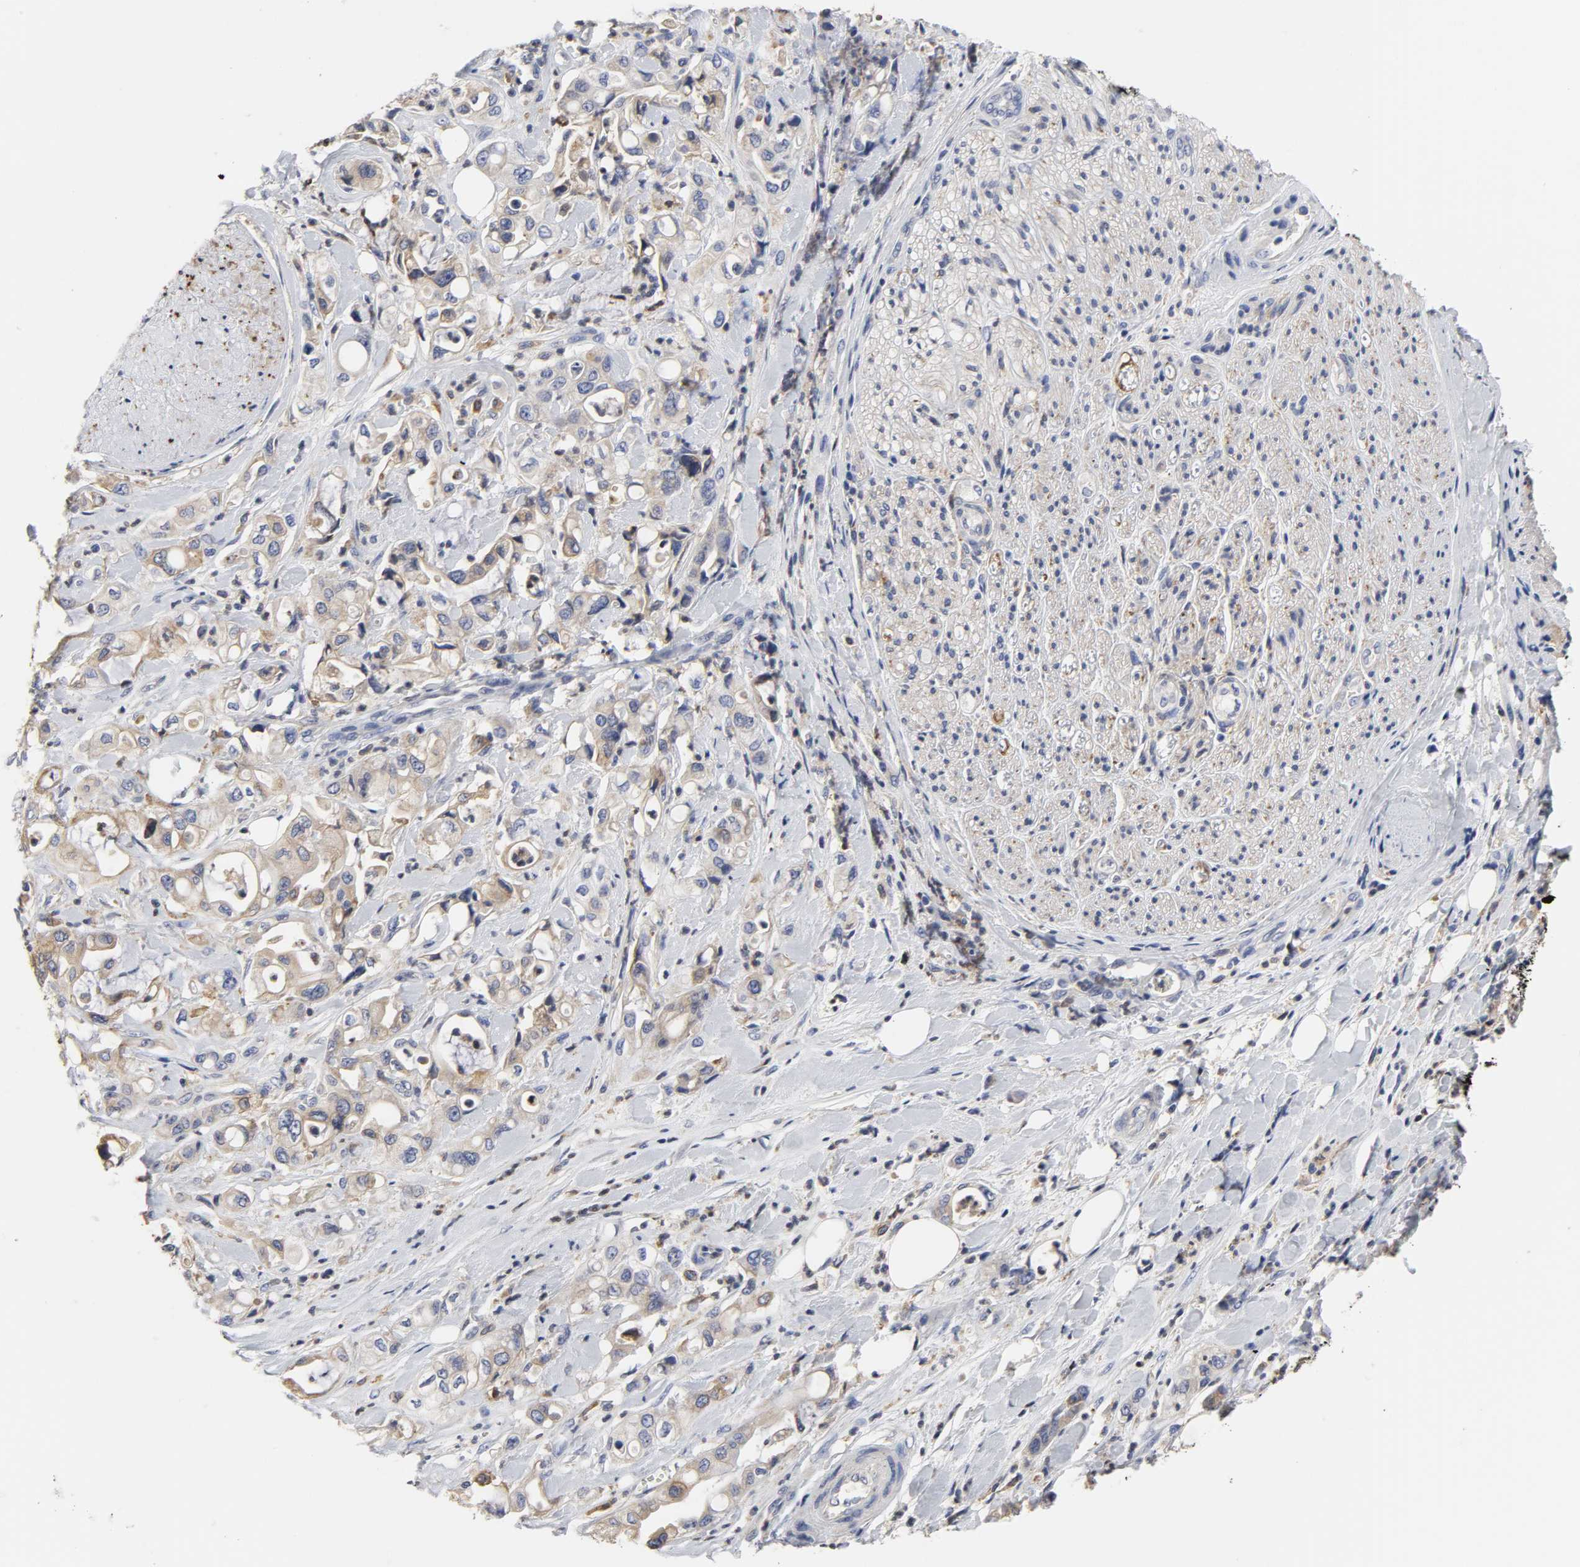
{"staining": {"intensity": "weak", "quantity": ">75%", "location": "cytoplasmic/membranous"}, "tissue": "pancreatic cancer", "cell_type": "Tumor cells", "image_type": "cancer", "snomed": [{"axis": "morphology", "description": "Adenocarcinoma, NOS"}, {"axis": "topography", "description": "Pancreas"}], "caption": "Protein expression by immunohistochemistry demonstrates weak cytoplasmic/membranous expression in about >75% of tumor cells in pancreatic cancer (adenocarcinoma).", "gene": "HCK", "patient": {"sex": "male", "age": 70}}